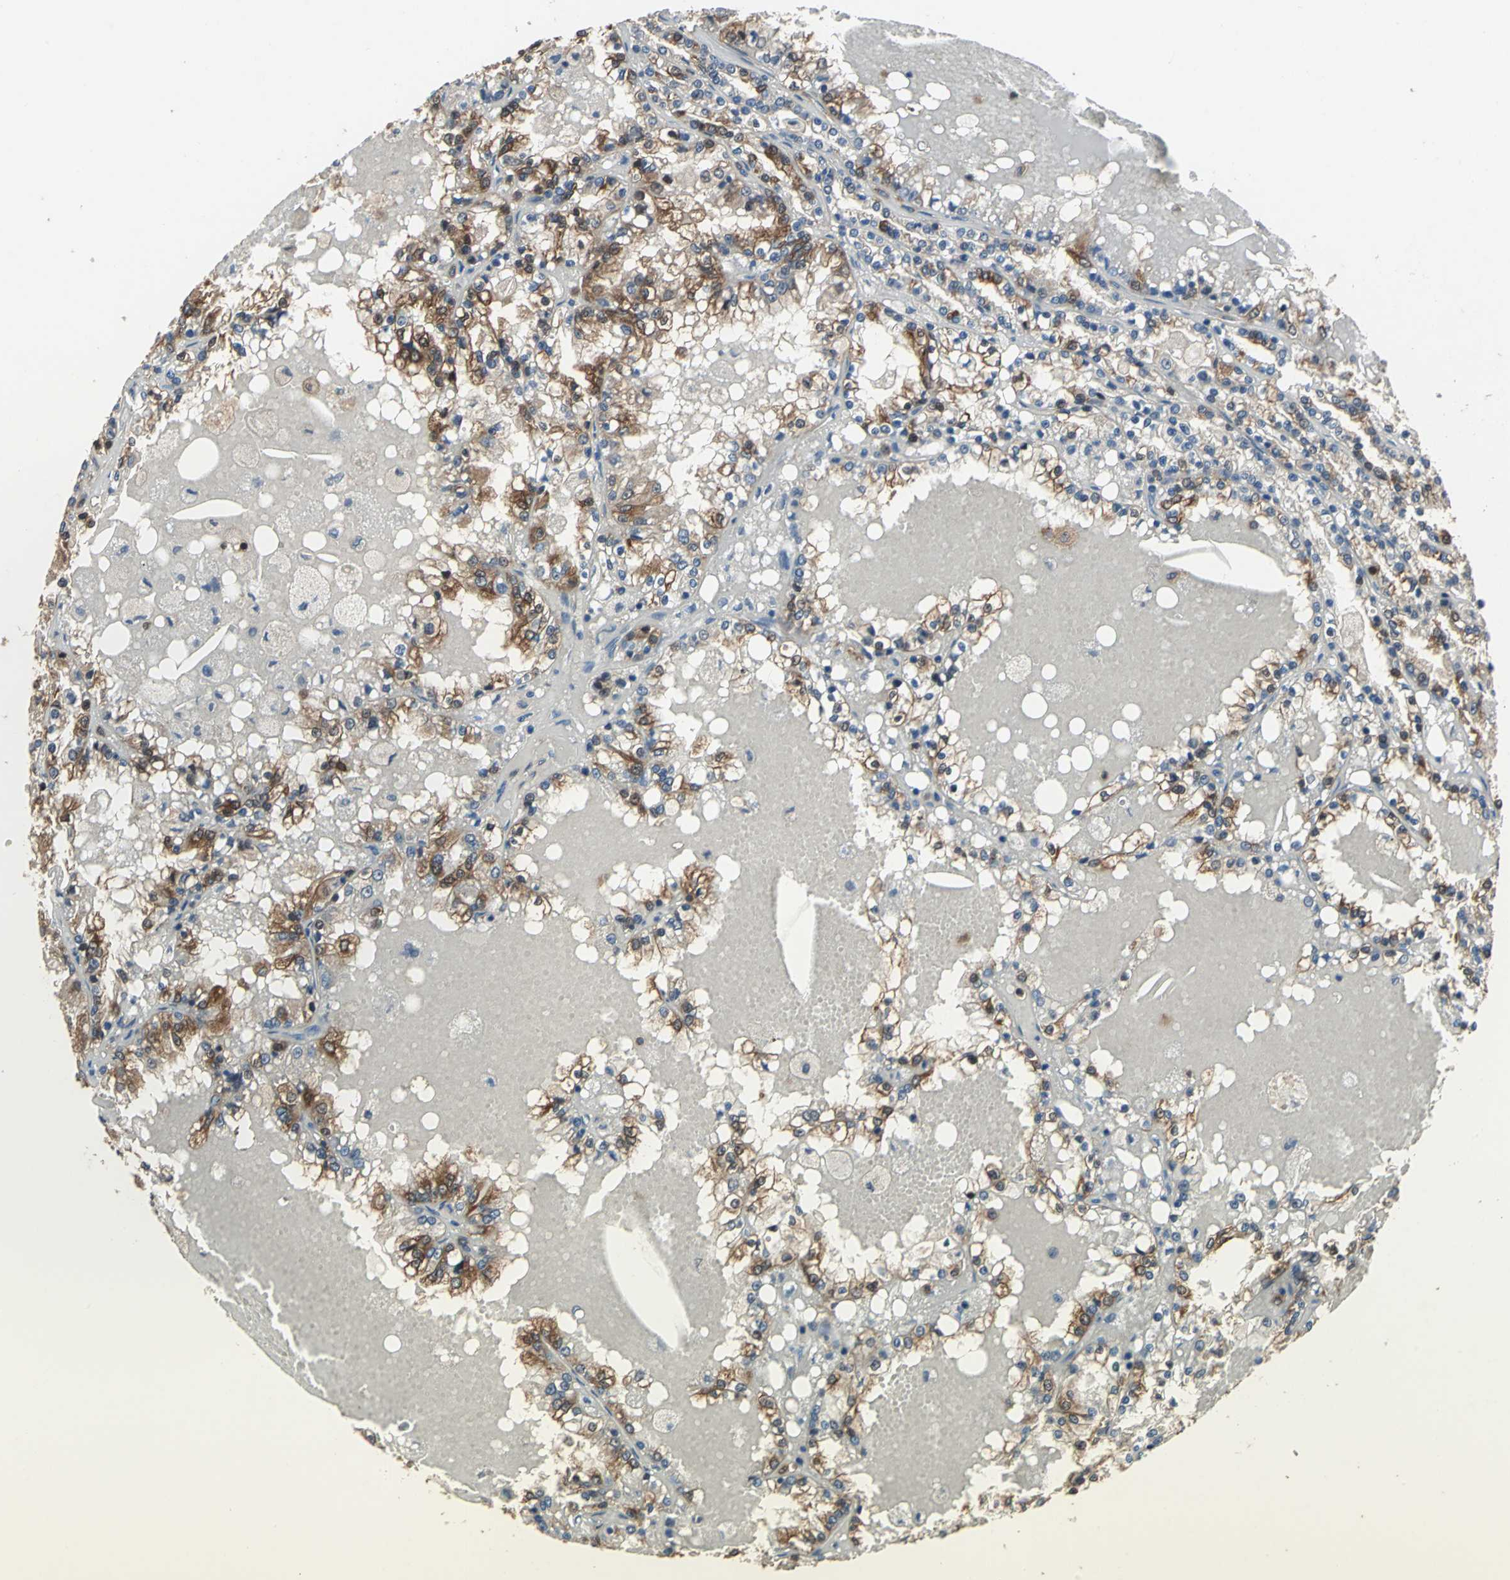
{"staining": {"intensity": "strong", "quantity": ">75%", "location": "cytoplasmic/membranous"}, "tissue": "renal cancer", "cell_type": "Tumor cells", "image_type": "cancer", "snomed": [{"axis": "morphology", "description": "Adenocarcinoma, NOS"}, {"axis": "topography", "description": "Kidney"}], "caption": "Renal cancer tissue demonstrates strong cytoplasmic/membranous staining in approximately >75% of tumor cells", "gene": "CAPN1", "patient": {"sex": "female", "age": 56}}